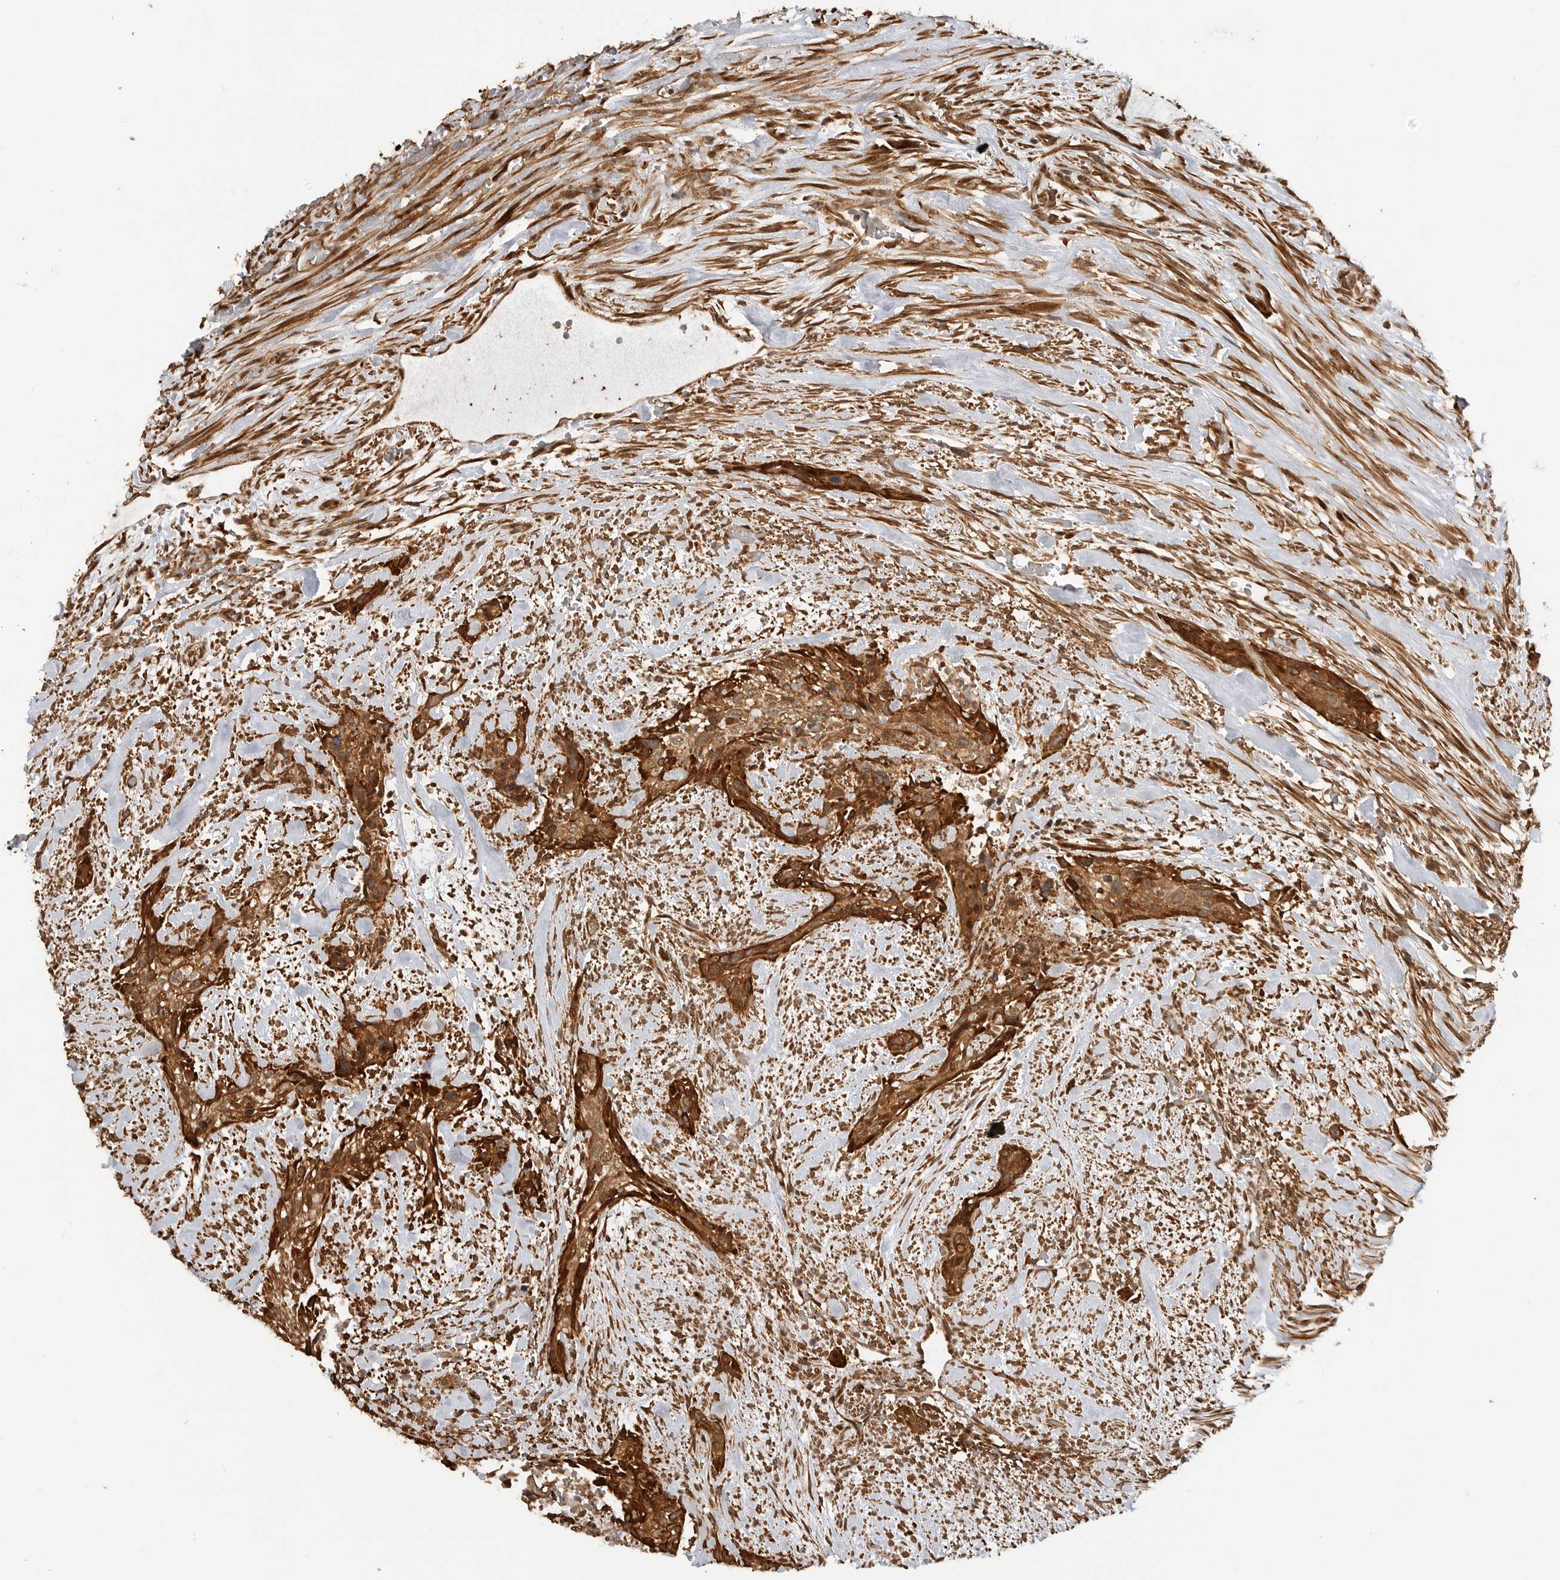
{"staining": {"intensity": "strong", "quantity": ">75%", "location": "cytoplasmic/membranous"}, "tissue": "urothelial cancer", "cell_type": "Tumor cells", "image_type": "cancer", "snomed": [{"axis": "morphology", "description": "Urothelial carcinoma, High grade"}, {"axis": "topography", "description": "Urinary bladder"}], "caption": "Urothelial carcinoma (high-grade) stained with a brown dye shows strong cytoplasmic/membranous positive expression in approximately >75% of tumor cells.", "gene": "ADPRS", "patient": {"sex": "male", "age": 35}}